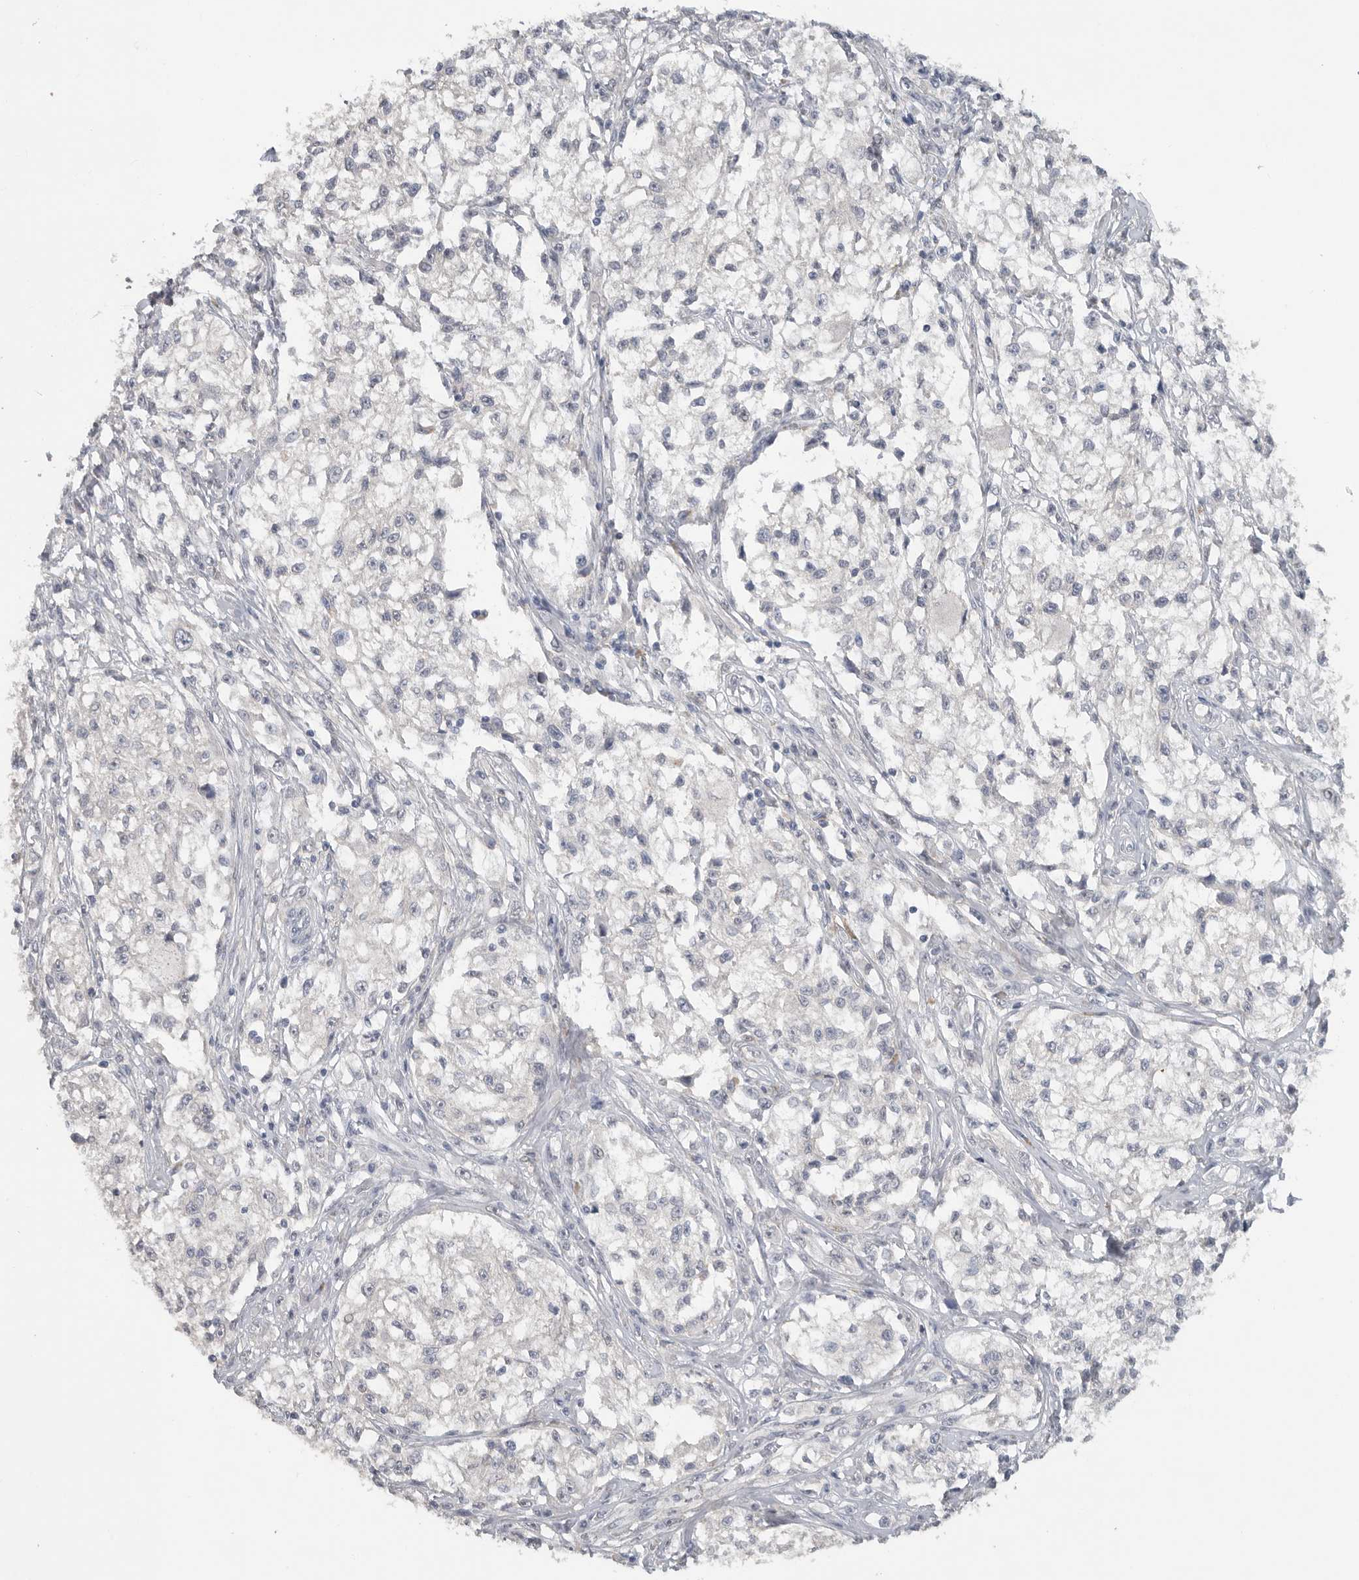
{"staining": {"intensity": "negative", "quantity": "none", "location": "none"}, "tissue": "melanoma", "cell_type": "Tumor cells", "image_type": "cancer", "snomed": [{"axis": "morphology", "description": "Malignant melanoma, NOS"}, {"axis": "topography", "description": "Skin of head"}], "caption": "This is an immunohistochemistry histopathology image of human malignant melanoma. There is no positivity in tumor cells.", "gene": "REG4", "patient": {"sex": "male", "age": 83}}